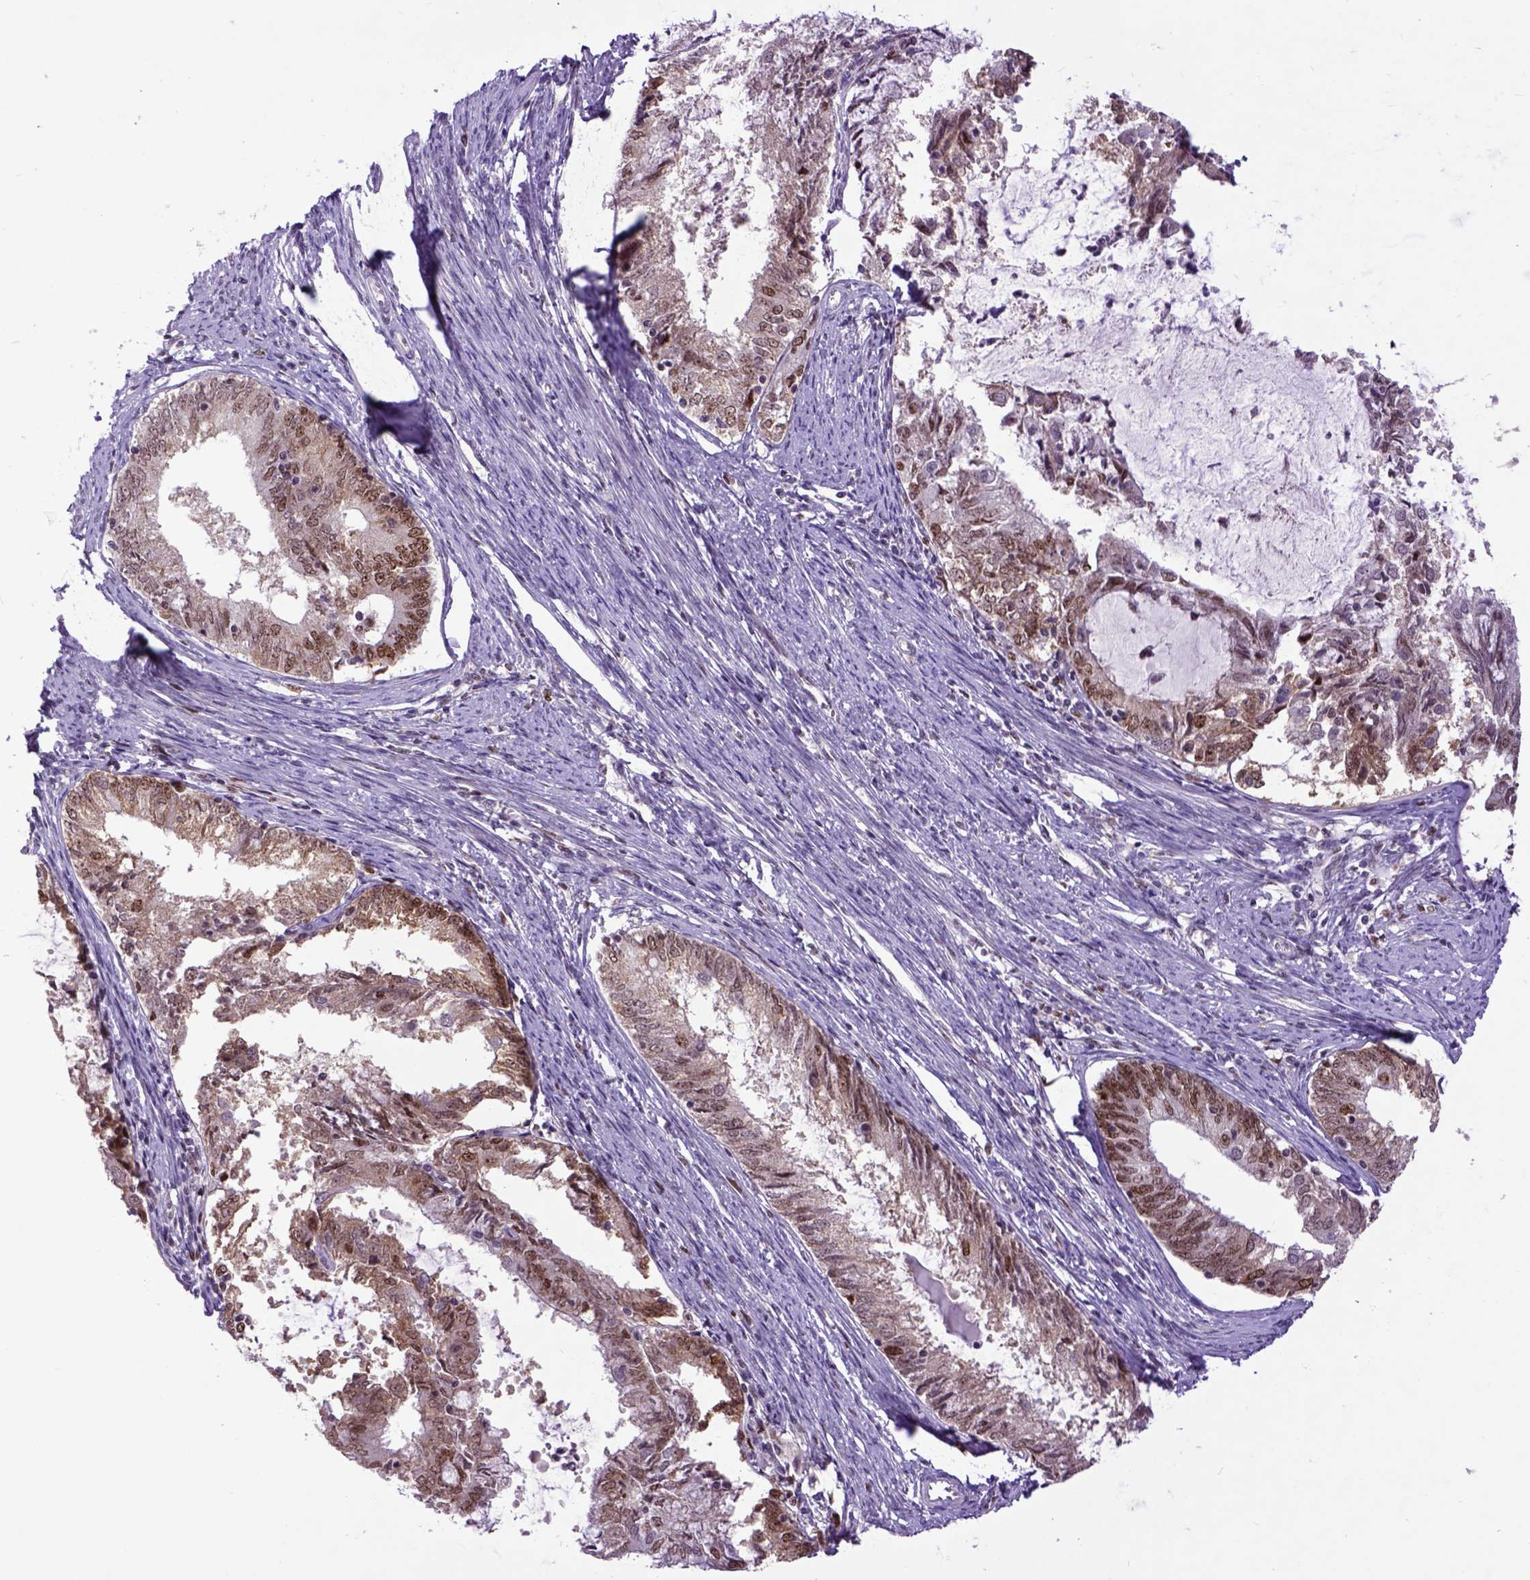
{"staining": {"intensity": "moderate", "quantity": ">75%", "location": "cytoplasmic/membranous,nuclear"}, "tissue": "endometrial cancer", "cell_type": "Tumor cells", "image_type": "cancer", "snomed": [{"axis": "morphology", "description": "Adenocarcinoma, NOS"}, {"axis": "topography", "description": "Endometrium"}], "caption": "Endometrial cancer (adenocarcinoma) stained with a protein marker demonstrates moderate staining in tumor cells.", "gene": "RCC2", "patient": {"sex": "female", "age": 57}}